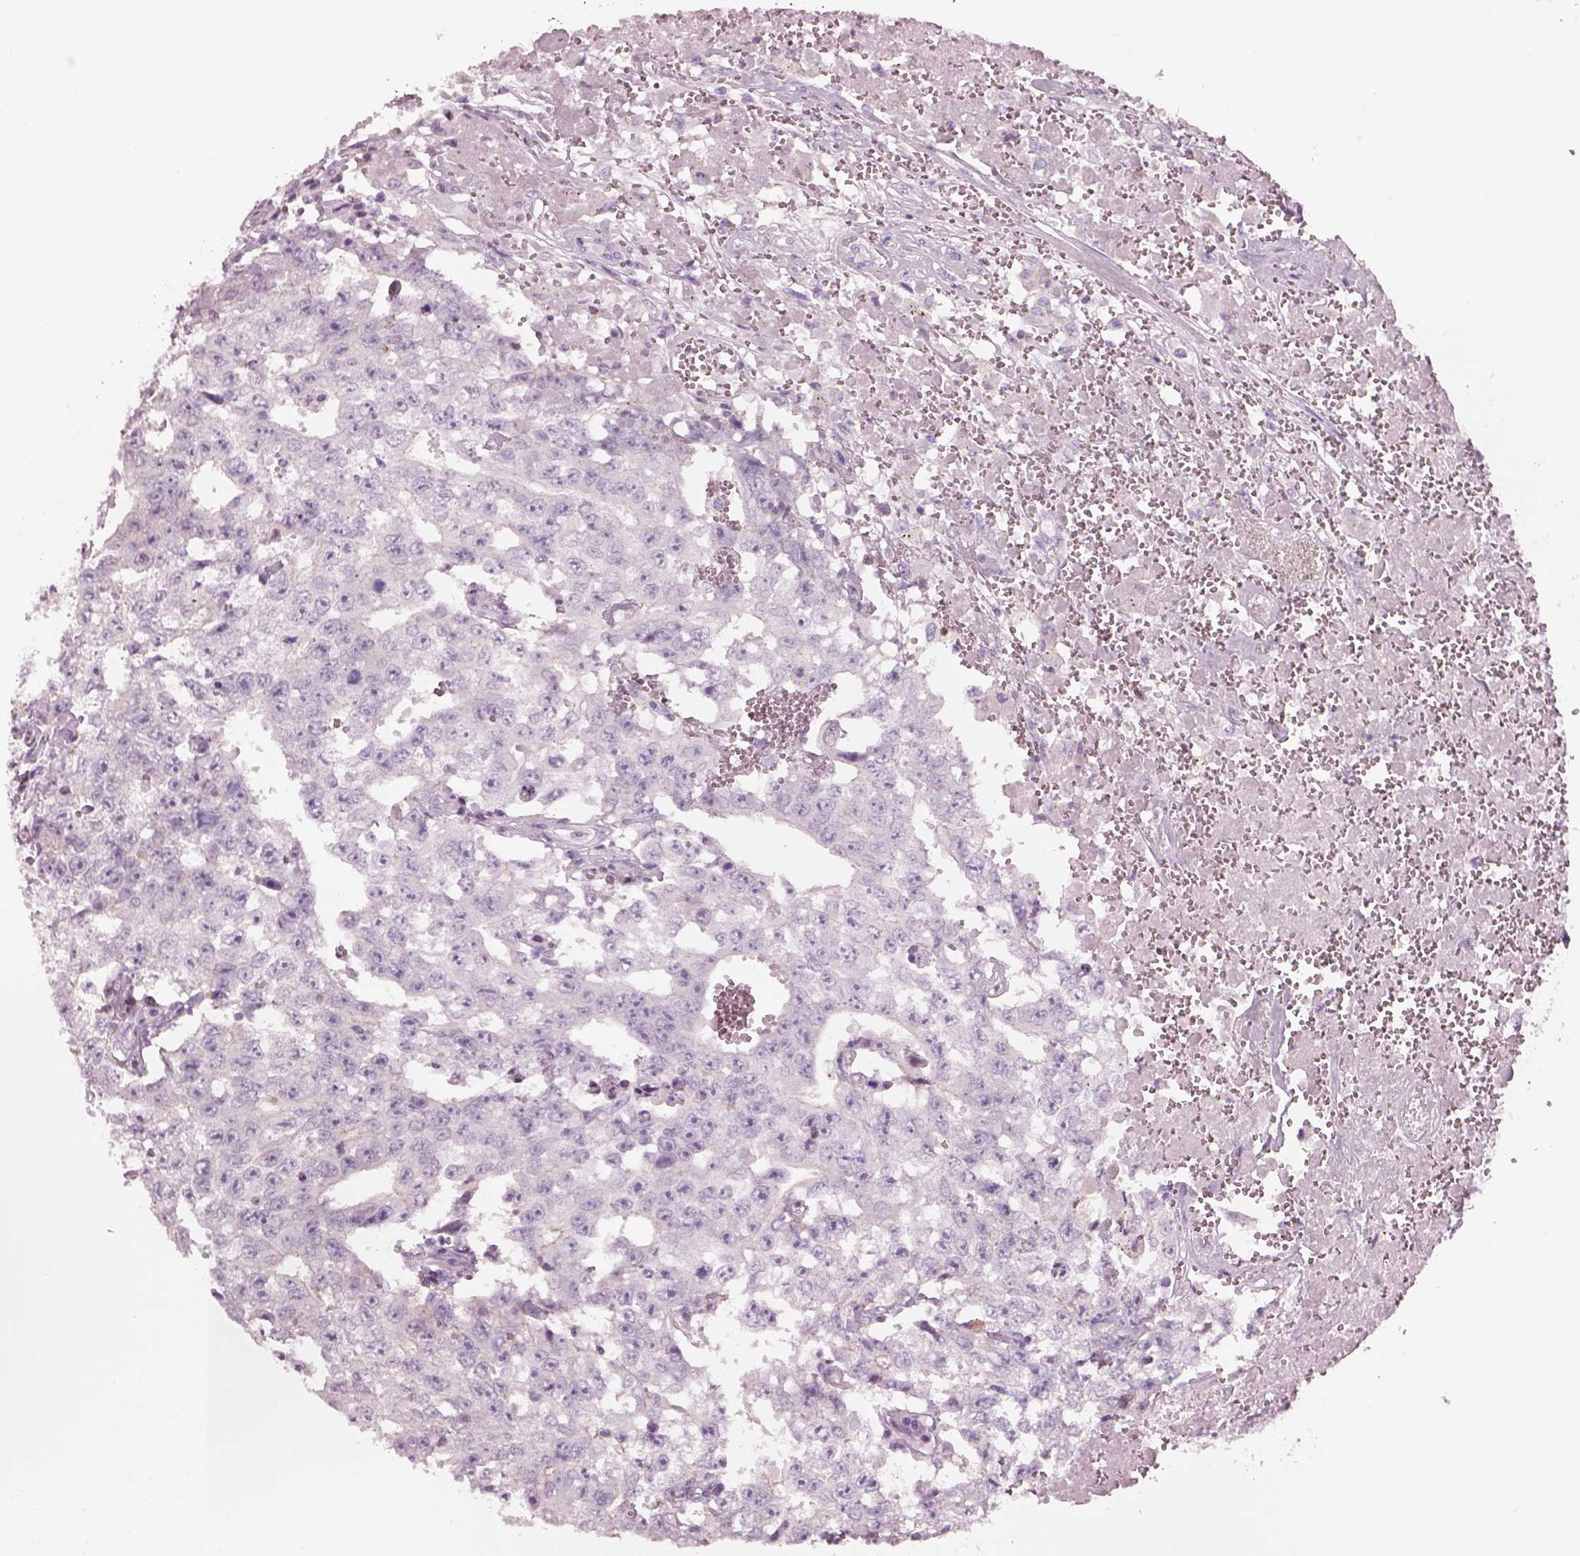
{"staining": {"intensity": "negative", "quantity": "none", "location": "none"}, "tissue": "testis cancer", "cell_type": "Tumor cells", "image_type": "cancer", "snomed": [{"axis": "morphology", "description": "Carcinoma, Embryonal, NOS"}, {"axis": "topography", "description": "Testis"}], "caption": "Tumor cells show no significant staining in testis cancer (embryonal carcinoma).", "gene": "SLC27A2", "patient": {"sex": "male", "age": 36}}